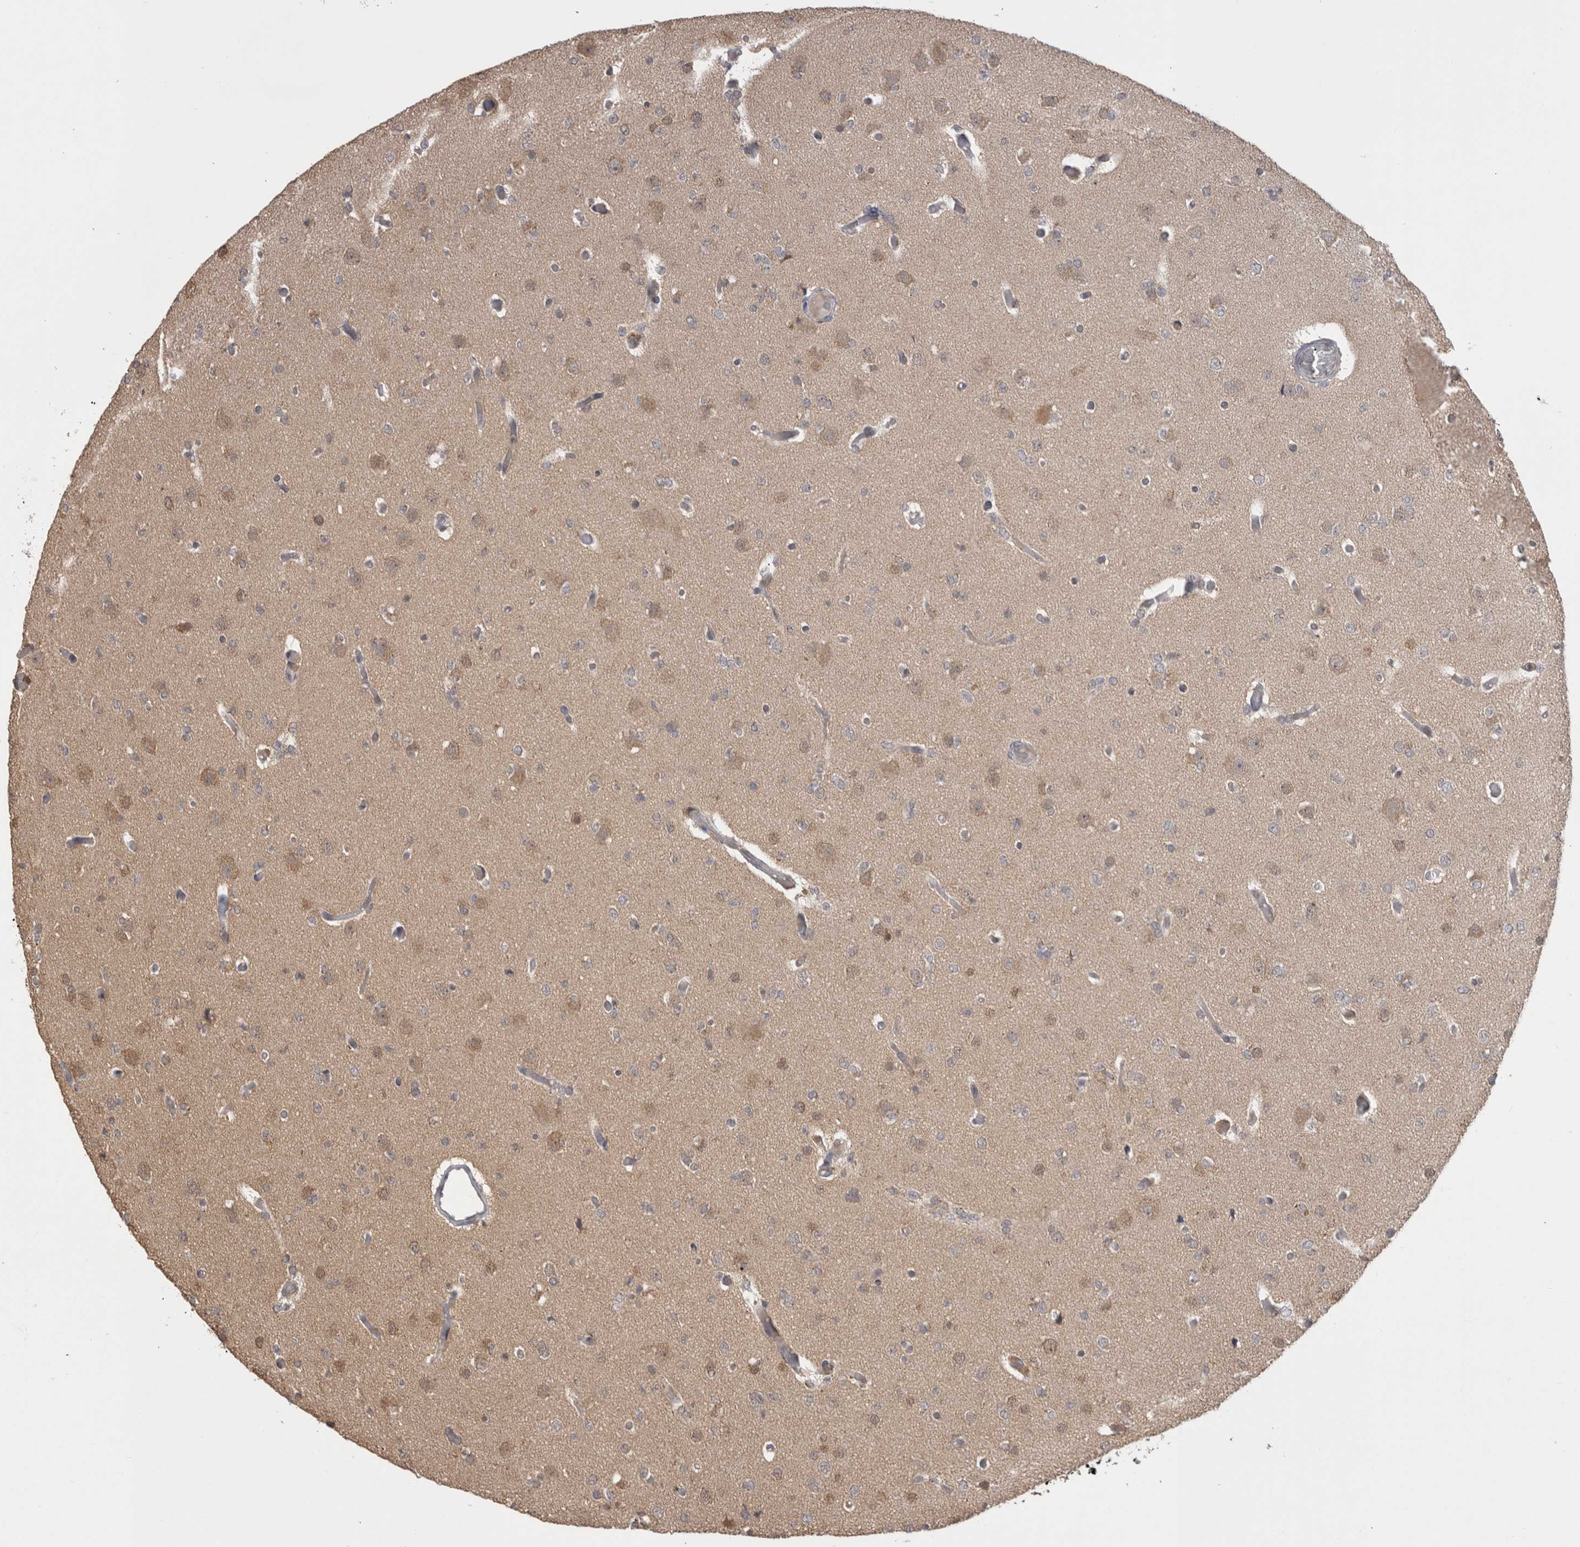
{"staining": {"intensity": "weak", "quantity": "<25%", "location": "cytoplasmic/membranous"}, "tissue": "glioma", "cell_type": "Tumor cells", "image_type": "cancer", "snomed": [{"axis": "morphology", "description": "Glioma, malignant, Low grade"}, {"axis": "topography", "description": "Brain"}], "caption": "This photomicrograph is of glioma stained with immunohistochemistry (IHC) to label a protein in brown with the nuclei are counter-stained blue. There is no expression in tumor cells.", "gene": "PREP", "patient": {"sex": "female", "age": 22}}